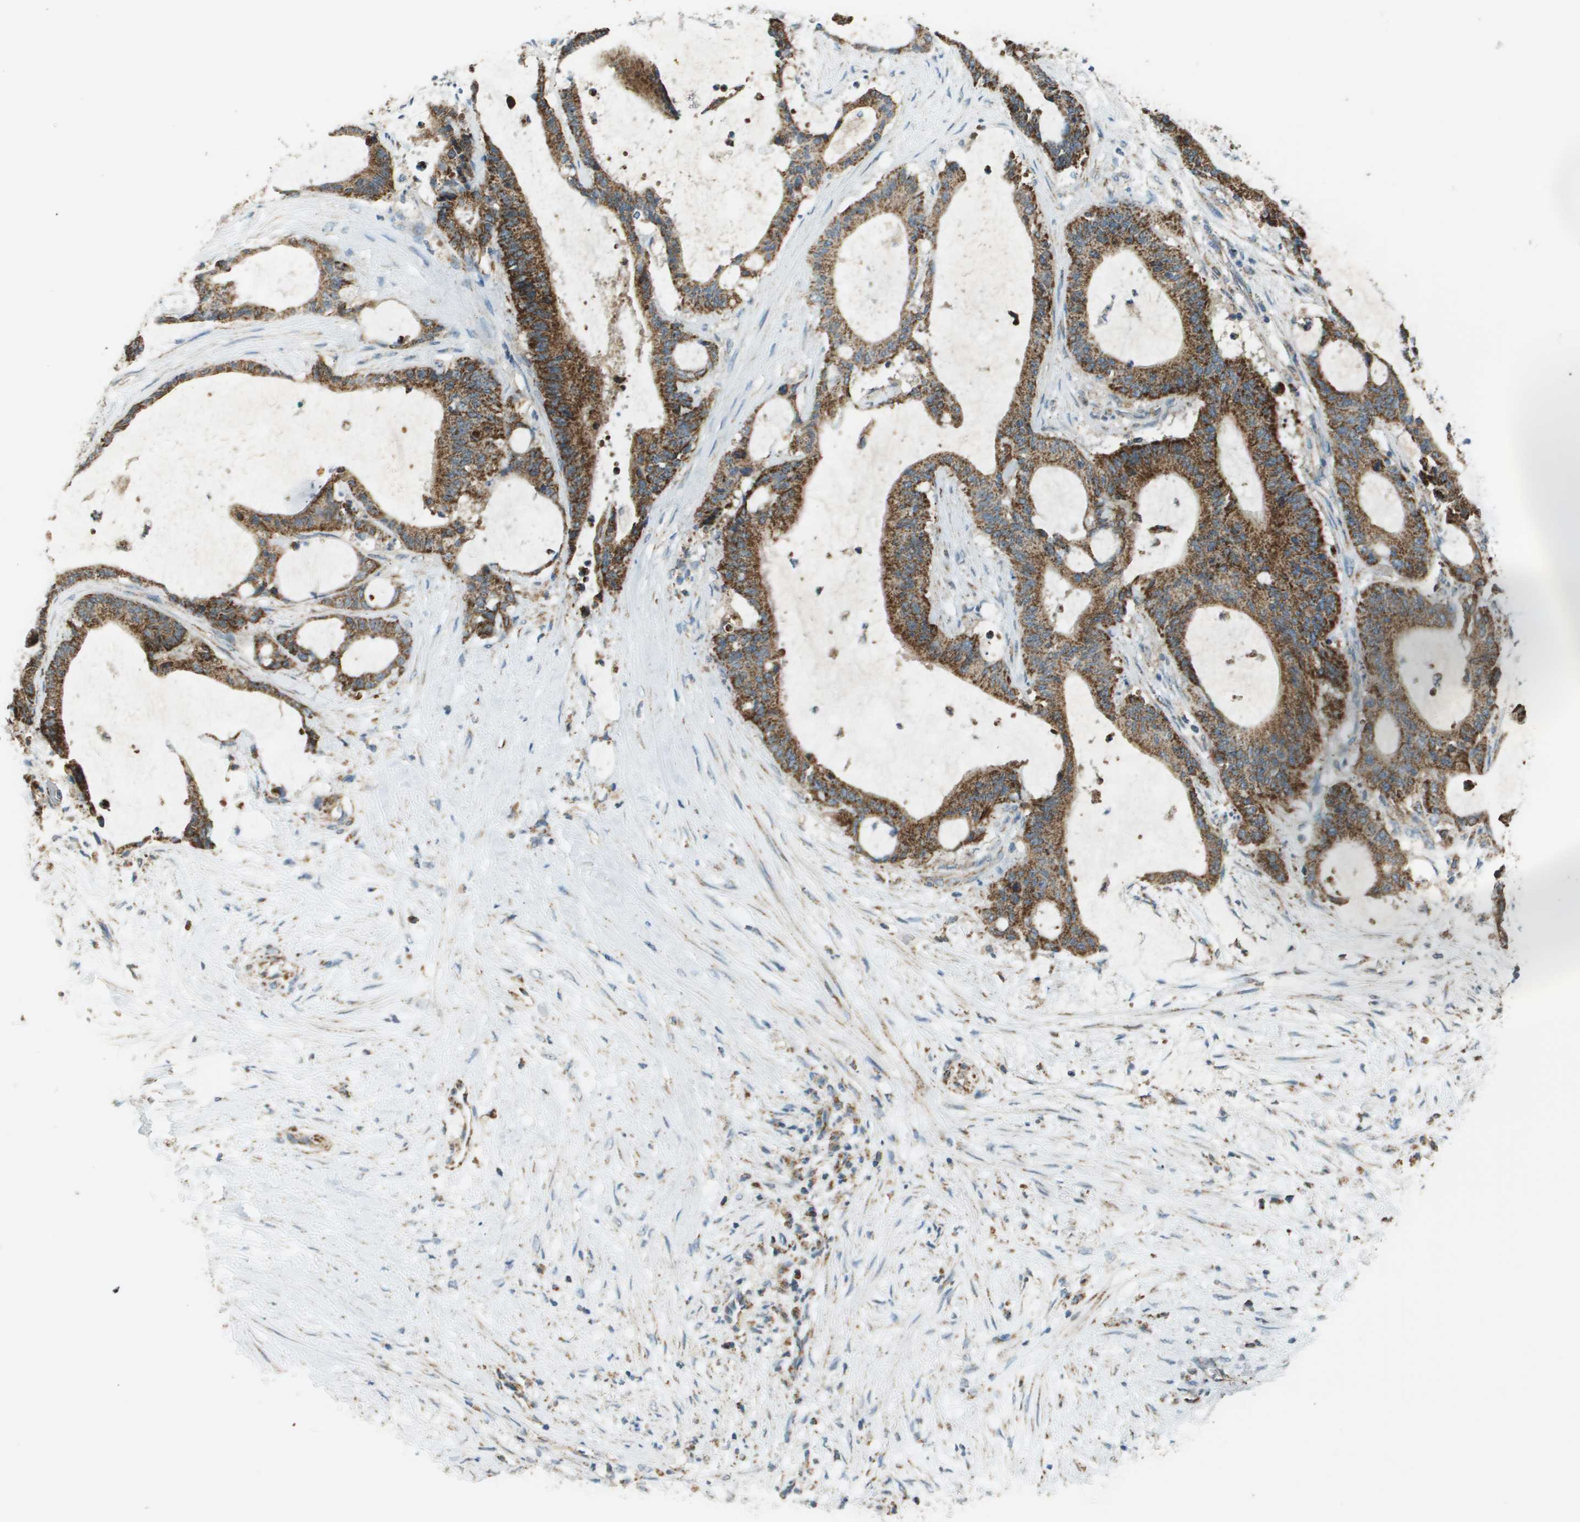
{"staining": {"intensity": "strong", "quantity": ">75%", "location": "cytoplasmic/membranous"}, "tissue": "liver cancer", "cell_type": "Tumor cells", "image_type": "cancer", "snomed": [{"axis": "morphology", "description": "Cholangiocarcinoma"}, {"axis": "topography", "description": "Liver"}], "caption": "Immunohistochemical staining of human liver cholangiocarcinoma displays high levels of strong cytoplasmic/membranous expression in approximately >75% of tumor cells.", "gene": "FH", "patient": {"sex": "female", "age": 73}}